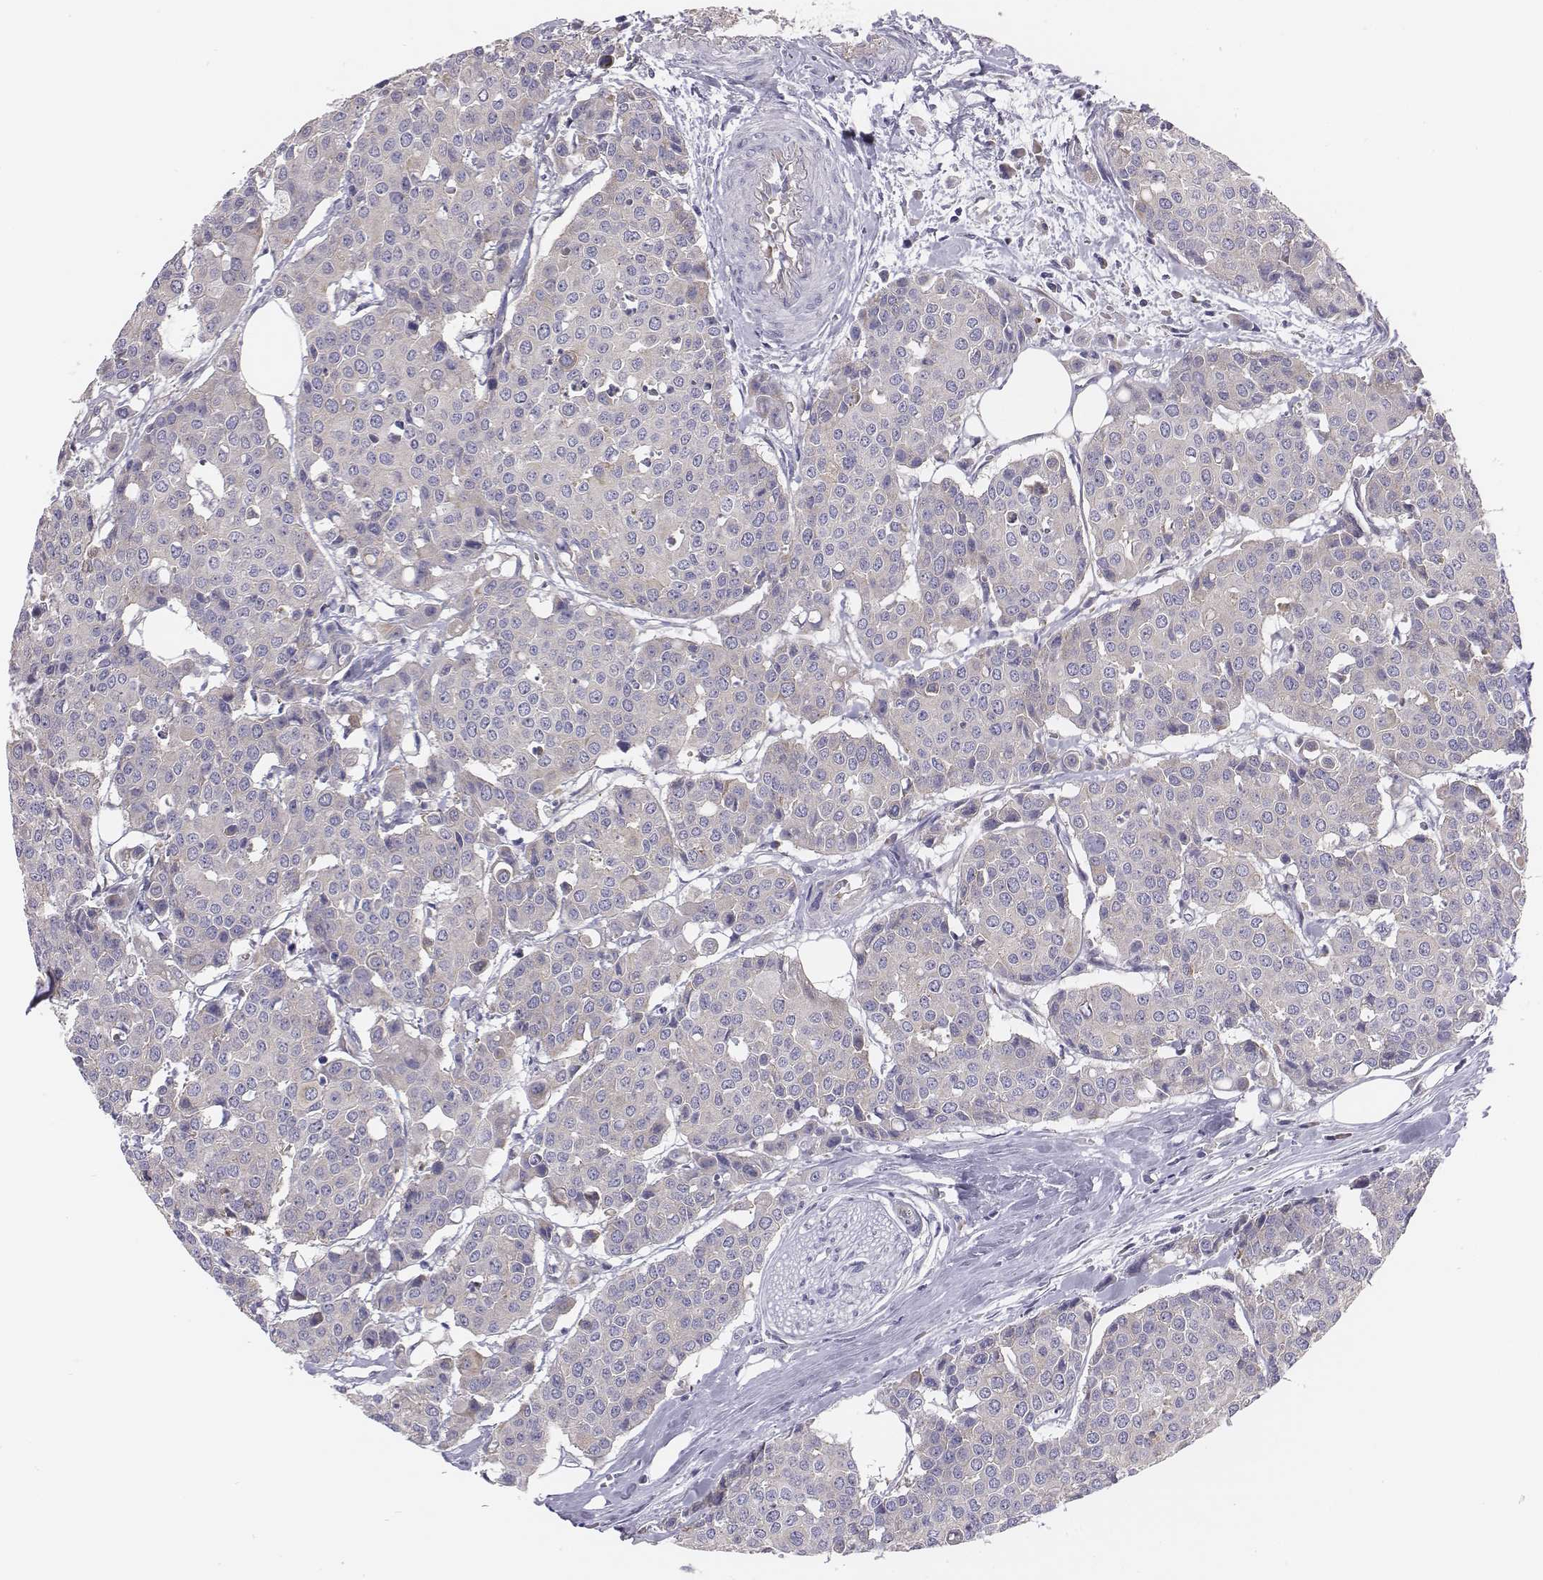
{"staining": {"intensity": "negative", "quantity": "none", "location": "none"}, "tissue": "carcinoid", "cell_type": "Tumor cells", "image_type": "cancer", "snomed": [{"axis": "morphology", "description": "Carcinoid, malignant, NOS"}, {"axis": "topography", "description": "Colon"}], "caption": "This micrograph is of malignant carcinoid stained with IHC to label a protein in brown with the nuclei are counter-stained blue. There is no staining in tumor cells.", "gene": "CHST14", "patient": {"sex": "male", "age": 81}}